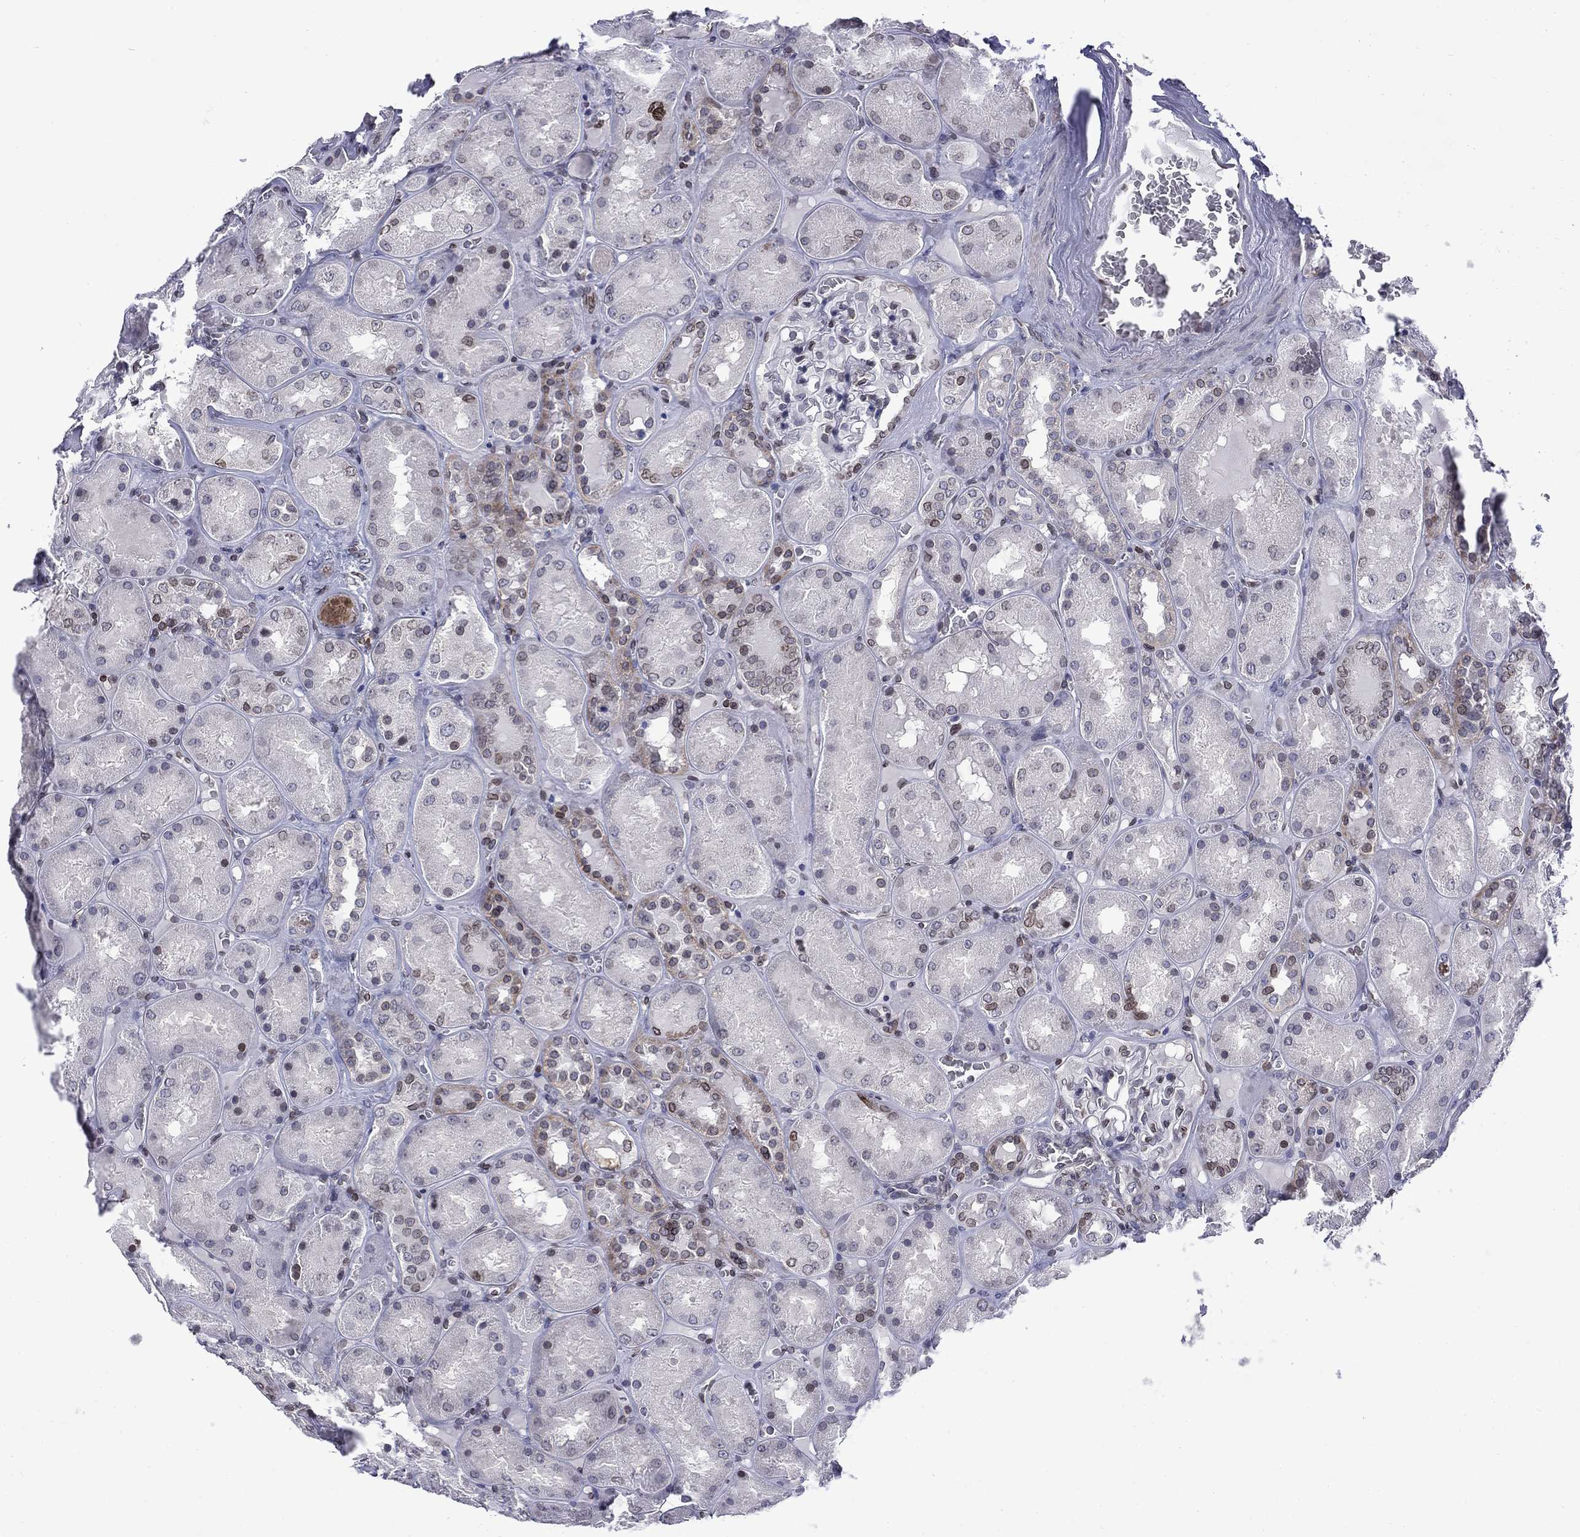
{"staining": {"intensity": "negative", "quantity": "none", "location": "none"}, "tissue": "kidney", "cell_type": "Cells in glomeruli", "image_type": "normal", "snomed": [{"axis": "morphology", "description": "Normal tissue, NOS"}, {"axis": "topography", "description": "Kidney"}], "caption": "Human kidney stained for a protein using immunohistochemistry reveals no expression in cells in glomeruli.", "gene": "SLA", "patient": {"sex": "male", "age": 73}}